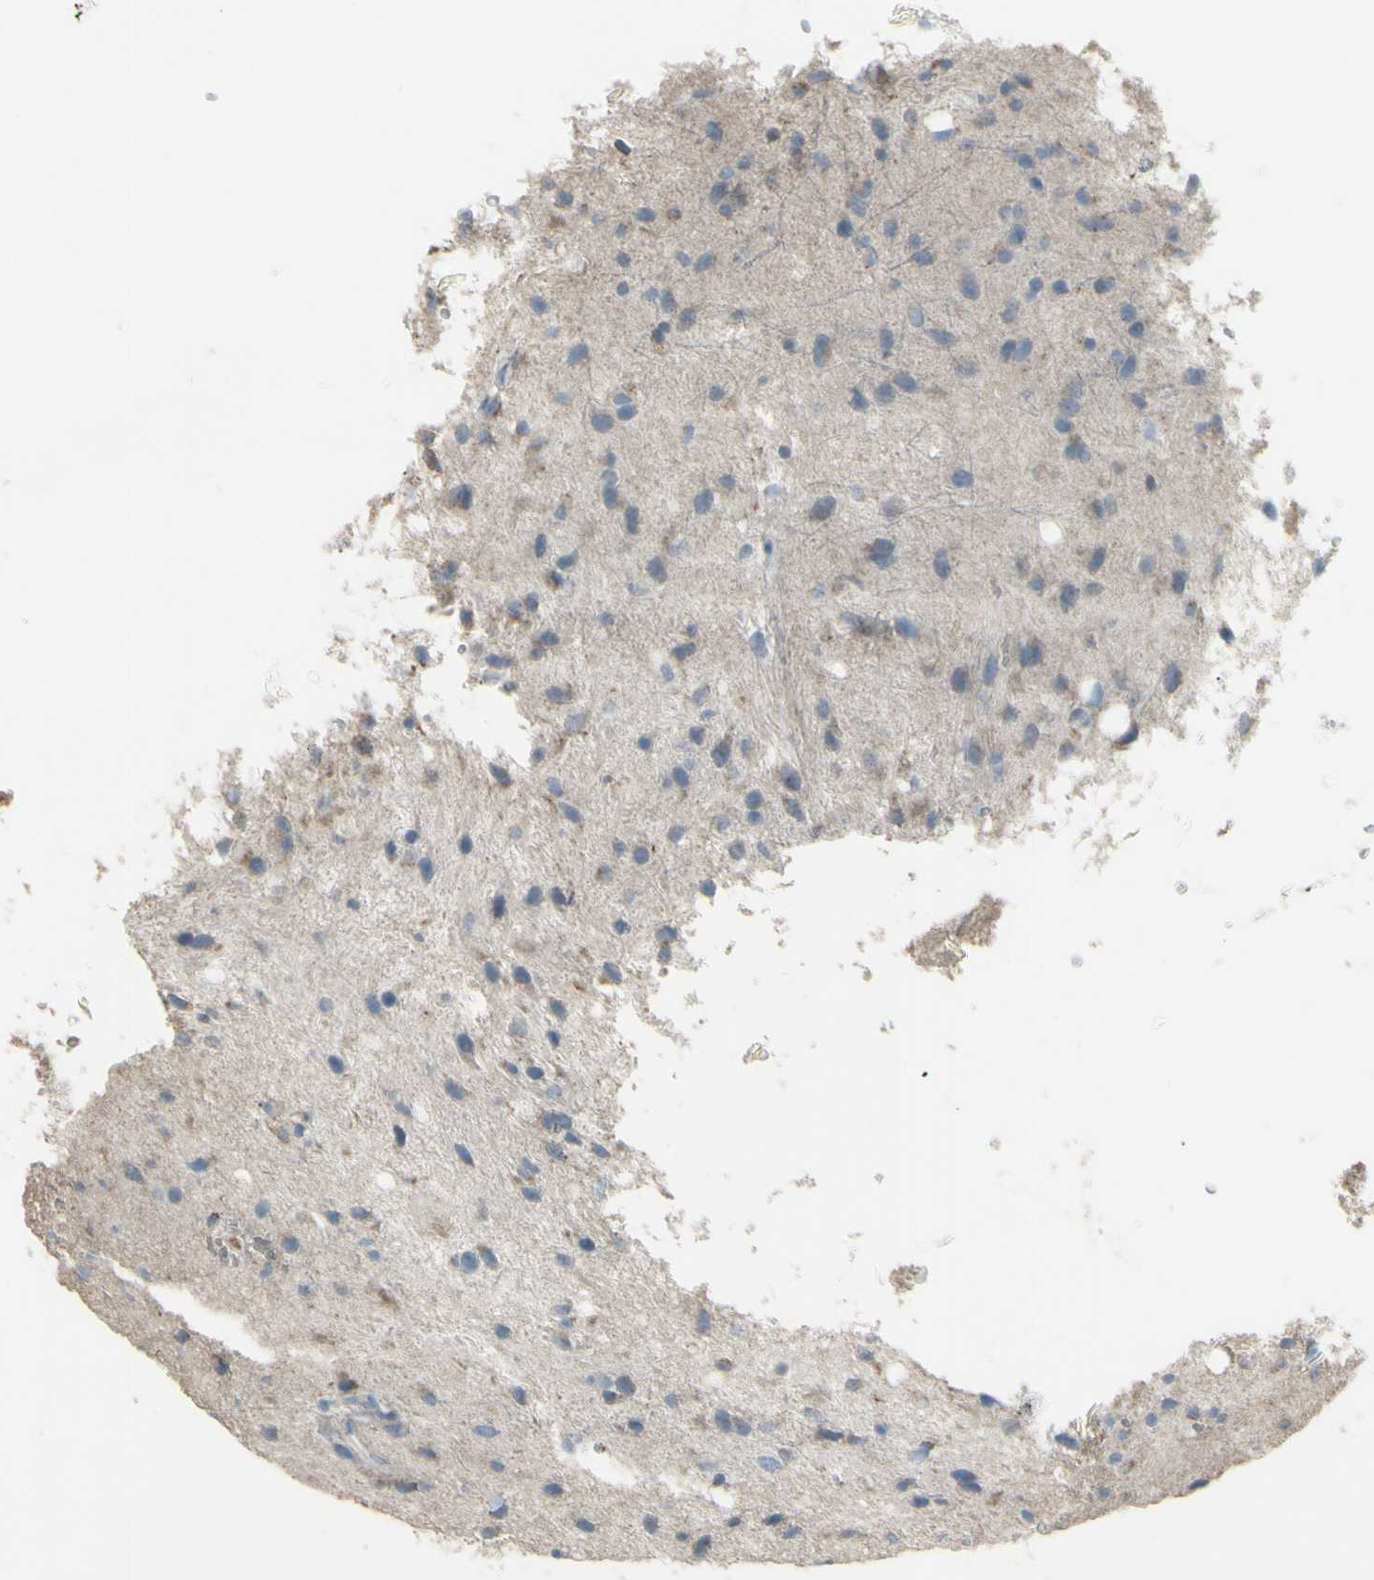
{"staining": {"intensity": "weak", "quantity": "<25%", "location": "cytoplasmic/membranous"}, "tissue": "glioma", "cell_type": "Tumor cells", "image_type": "cancer", "snomed": [{"axis": "morphology", "description": "Glioma, malignant, Low grade"}, {"axis": "topography", "description": "Brain"}], "caption": "Glioma stained for a protein using immunohistochemistry (IHC) demonstrates no positivity tumor cells.", "gene": "CD79B", "patient": {"sex": "male", "age": 77}}